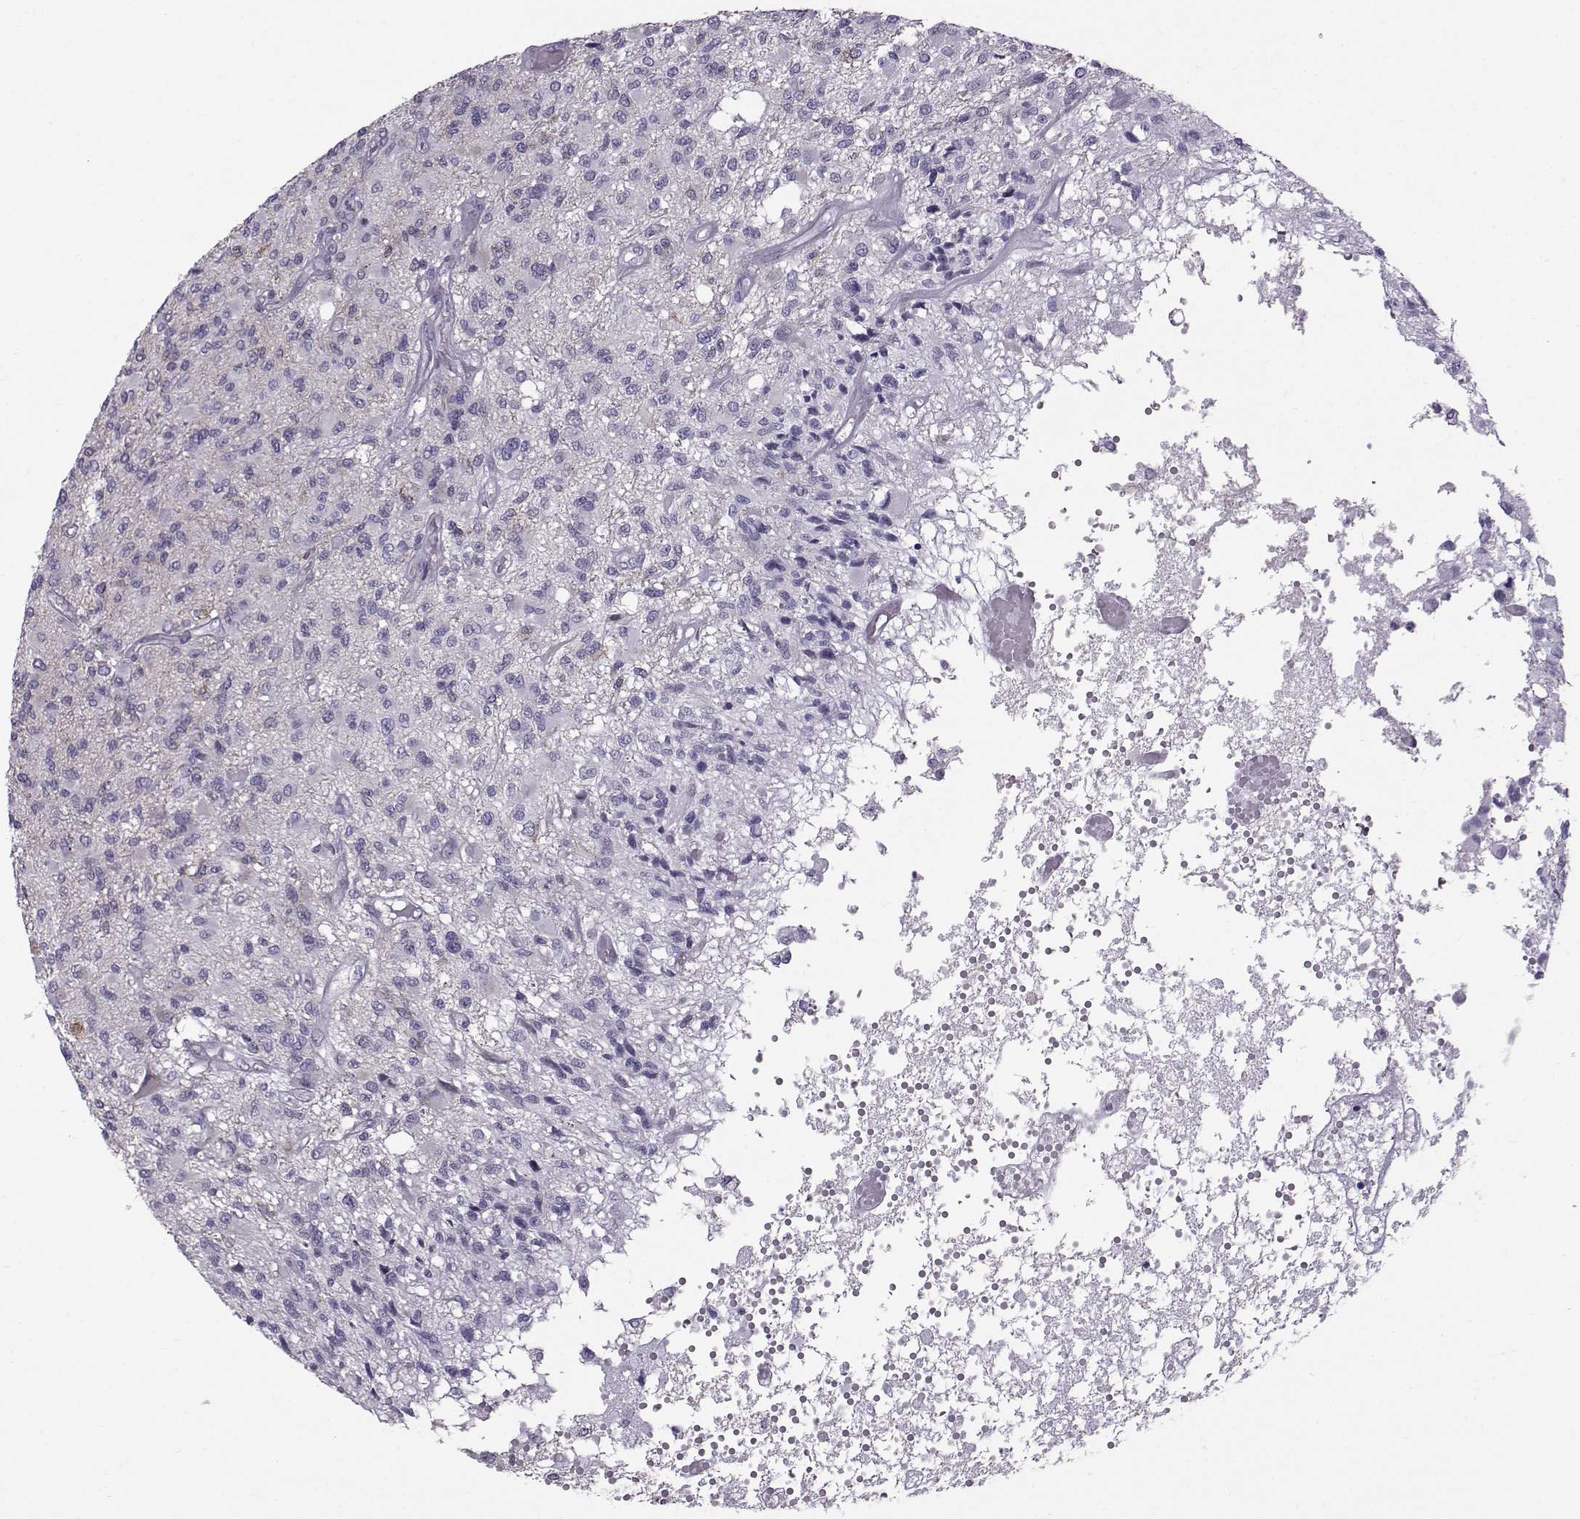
{"staining": {"intensity": "negative", "quantity": "none", "location": "none"}, "tissue": "glioma", "cell_type": "Tumor cells", "image_type": "cancer", "snomed": [{"axis": "morphology", "description": "Glioma, malignant, High grade"}, {"axis": "topography", "description": "Brain"}], "caption": "A histopathology image of human glioma is negative for staining in tumor cells.", "gene": "DMRT3", "patient": {"sex": "female", "age": 63}}